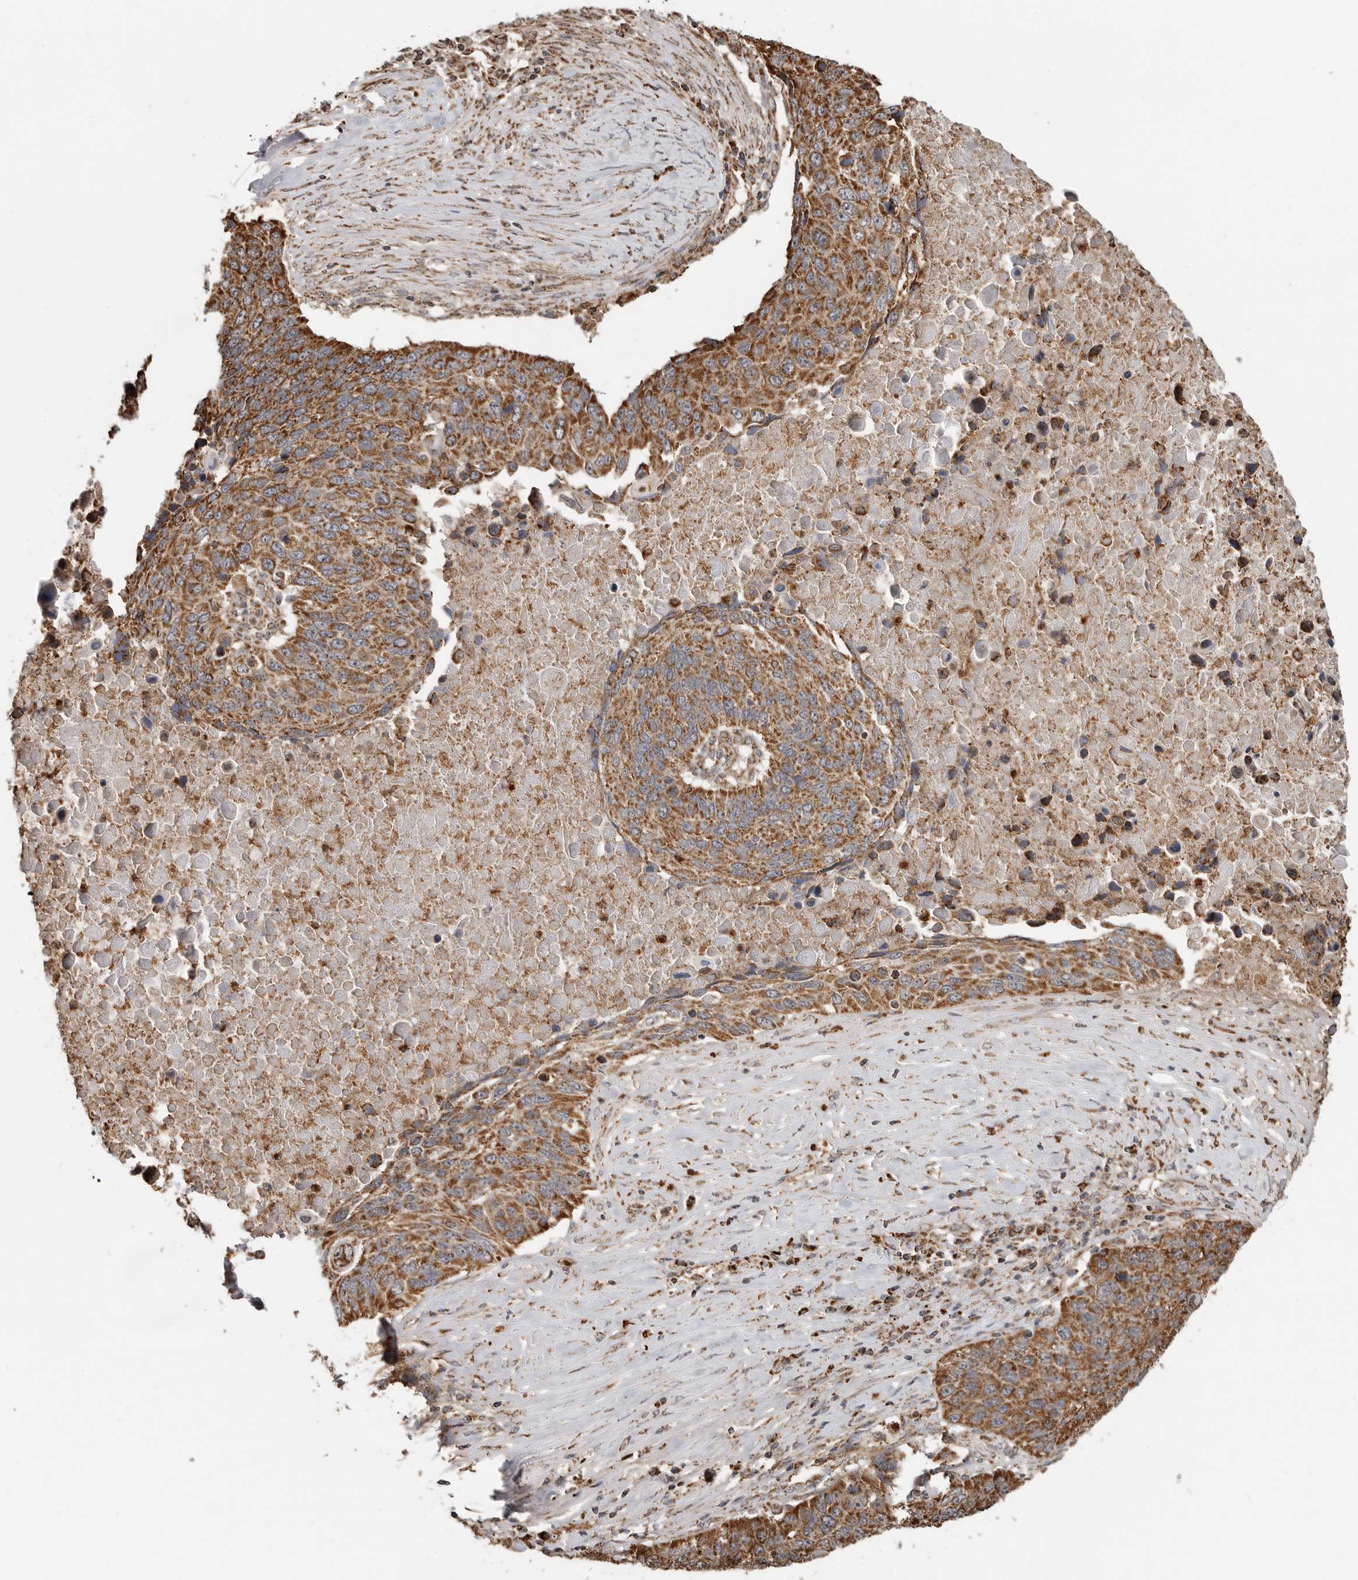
{"staining": {"intensity": "strong", "quantity": ">75%", "location": "cytoplasmic/membranous"}, "tissue": "lung cancer", "cell_type": "Tumor cells", "image_type": "cancer", "snomed": [{"axis": "morphology", "description": "Squamous cell carcinoma, NOS"}, {"axis": "topography", "description": "Lung"}], "caption": "Human squamous cell carcinoma (lung) stained with a protein marker displays strong staining in tumor cells.", "gene": "GCNT2", "patient": {"sex": "male", "age": 66}}